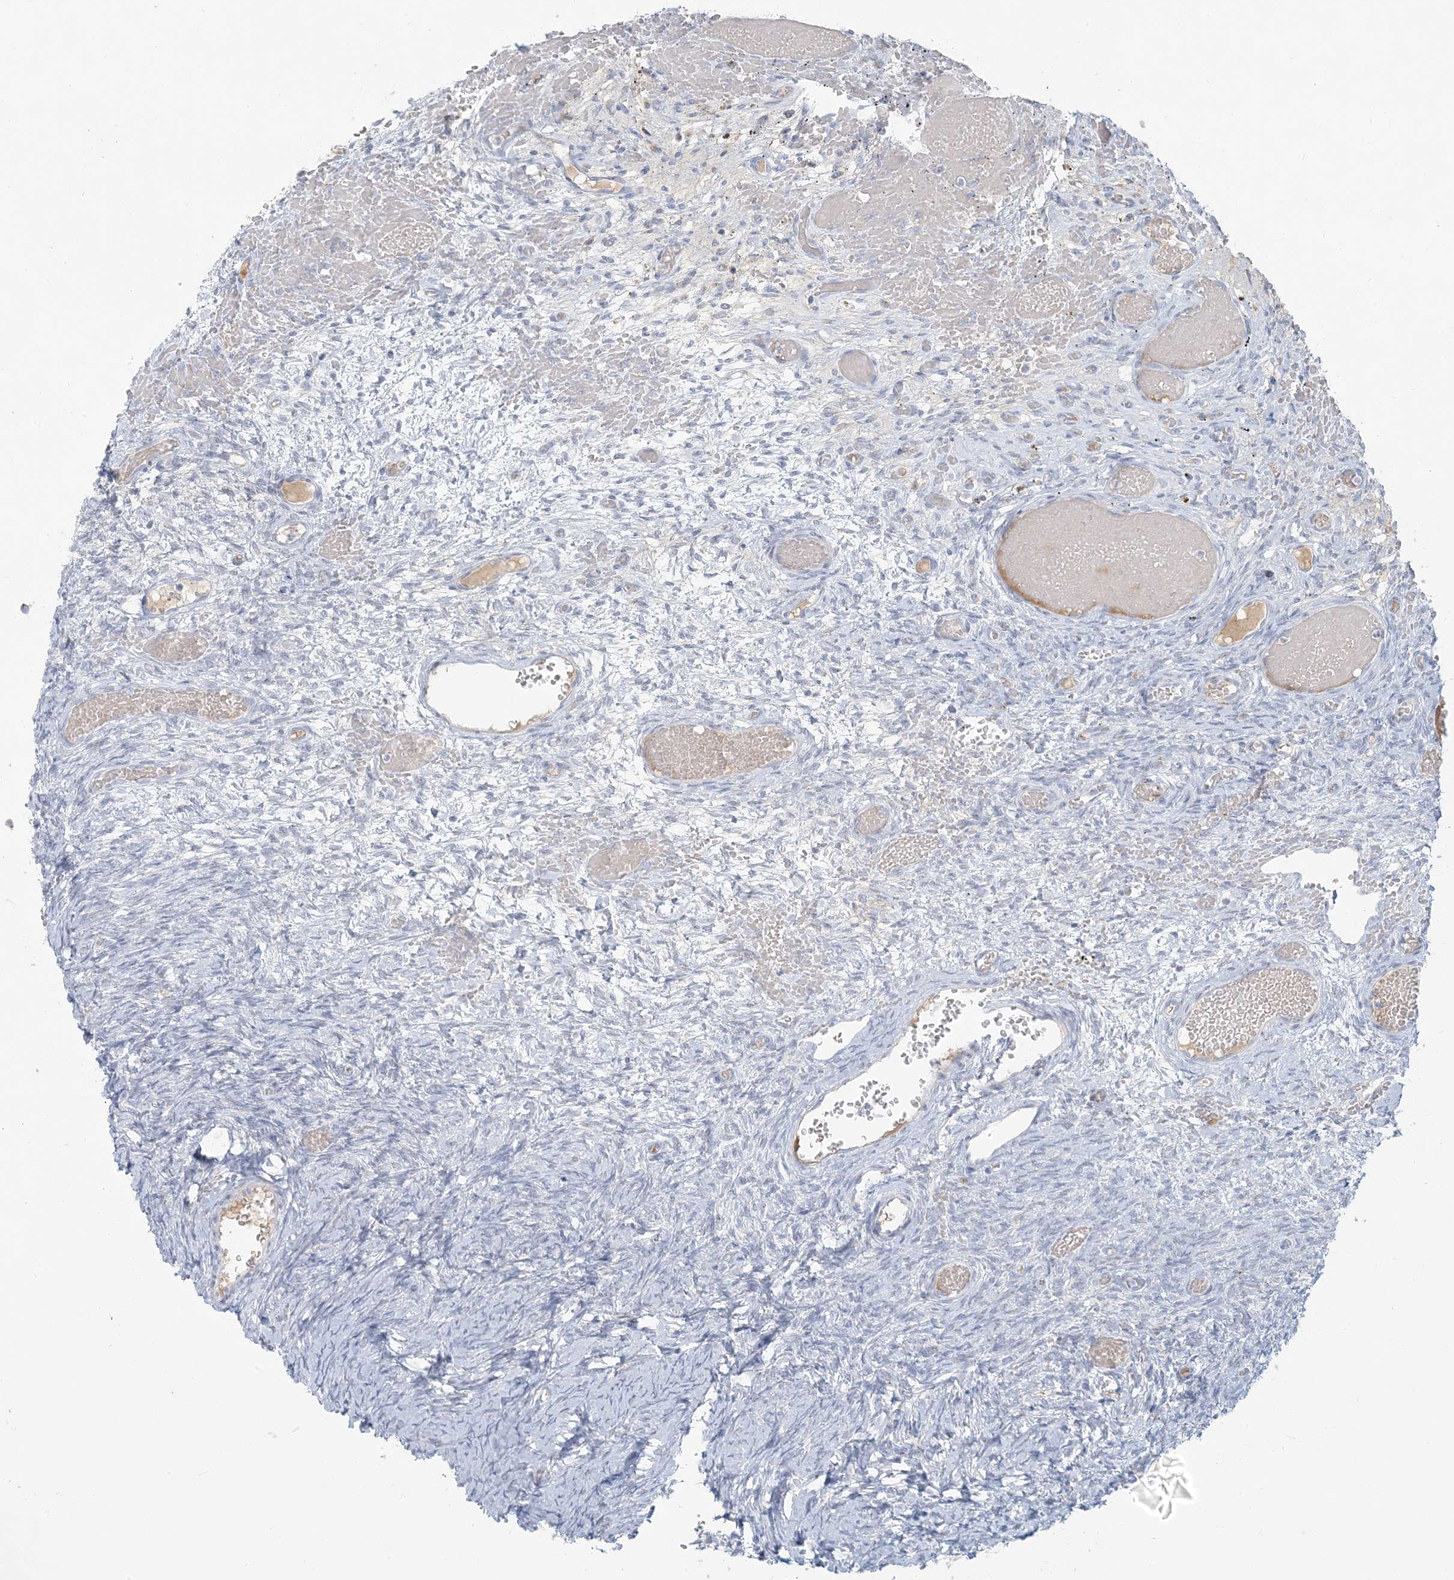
{"staining": {"intensity": "negative", "quantity": "none", "location": "none"}, "tissue": "ovary", "cell_type": "Ovarian stroma cells", "image_type": "normal", "snomed": [{"axis": "morphology", "description": "Adenocarcinoma, NOS"}, {"axis": "topography", "description": "Endometrium"}], "caption": "The IHC image has no significant expression in ovarian stroma cells of ovary.", "gene": "SCML1", "patient": {"sex": "female", "age": 32}}